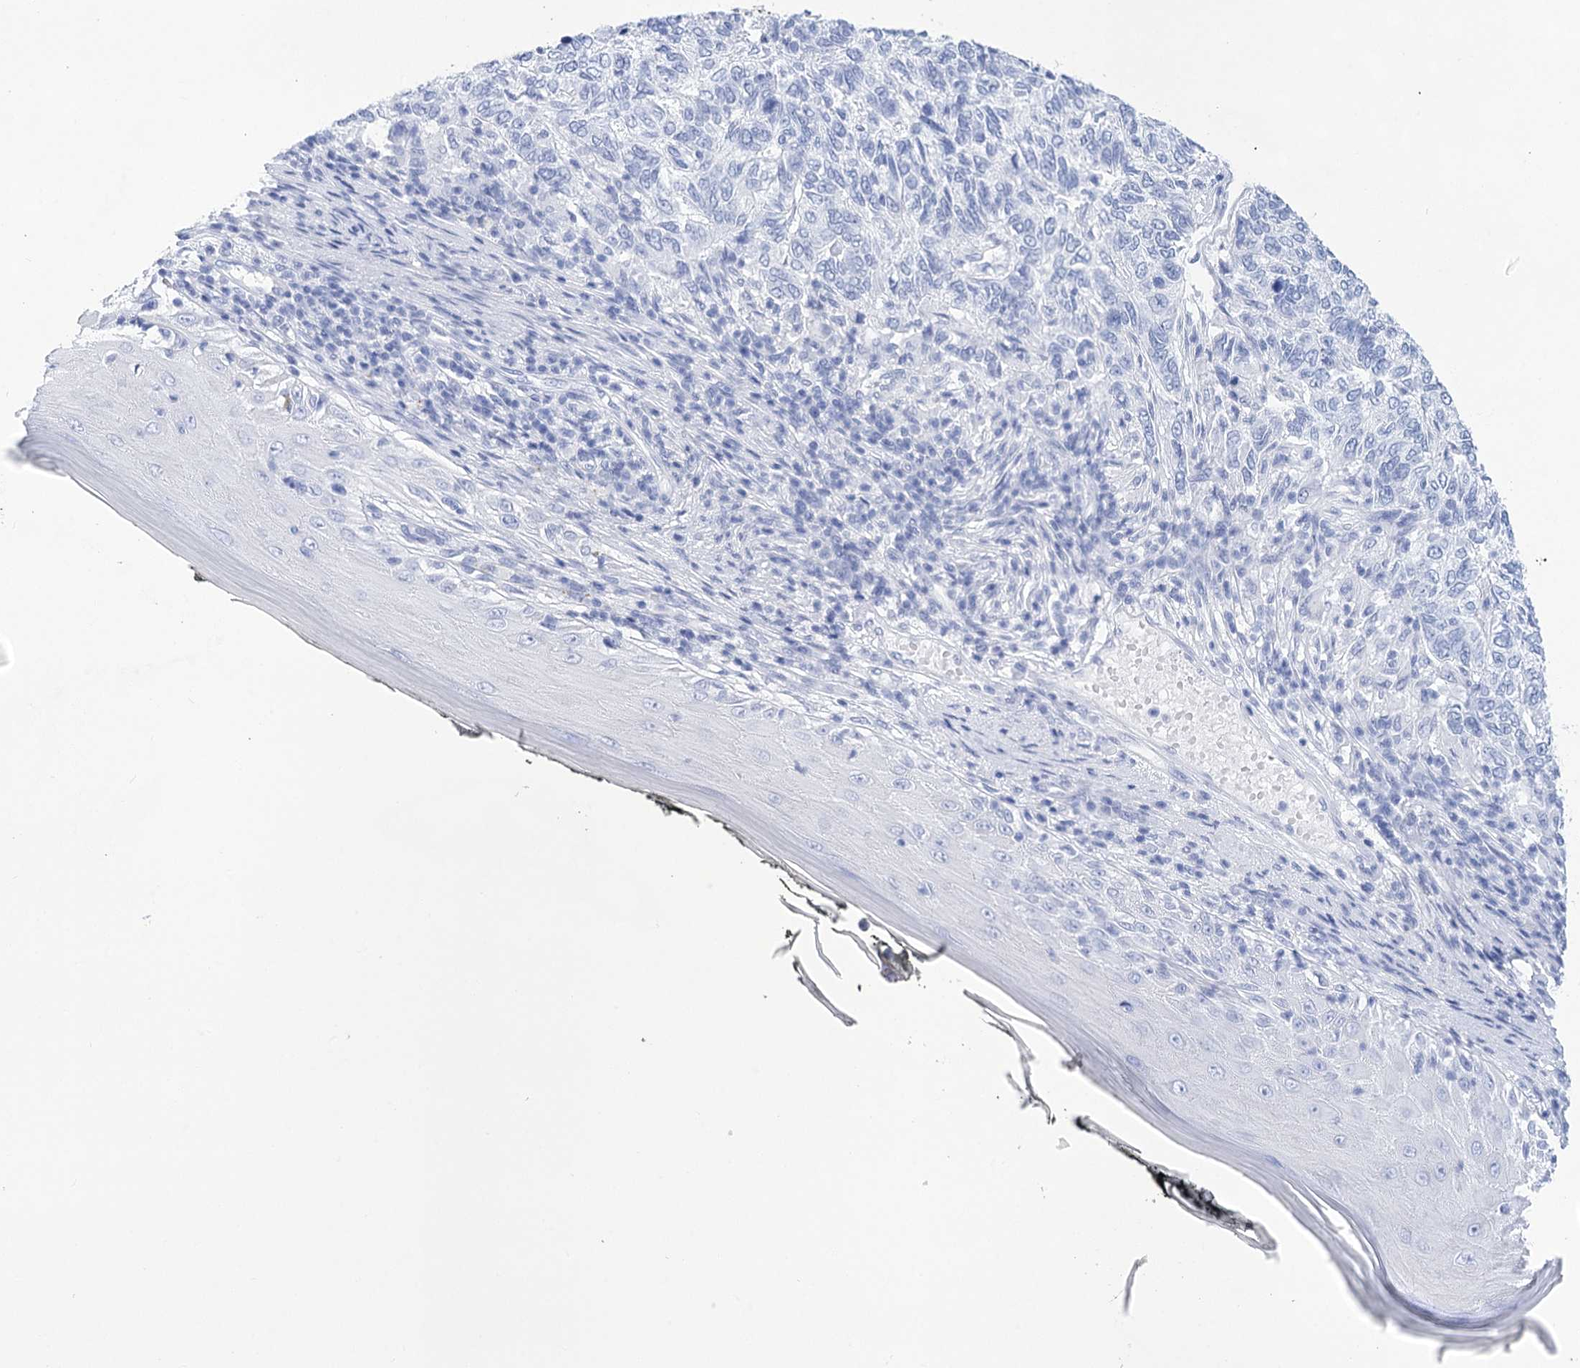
{"staining": {"intensity": "negative", "quantity": "none", "location": "none"}, "tissue": "skin cancer", "cell_type": "Tumor cells", "image_type": "cancer", "snomed": [{"axis": "morphology", "description": "Basal cell carcinoma"}, {"axis": "topography", "description": "Skin"}], "caption": "Histopathology image shows no significant protein positivity in tumor cells of skin cancer (basal cell carcinoma).", "gene": "LALBA", "patient": {"sex": "female", "age": 65}}